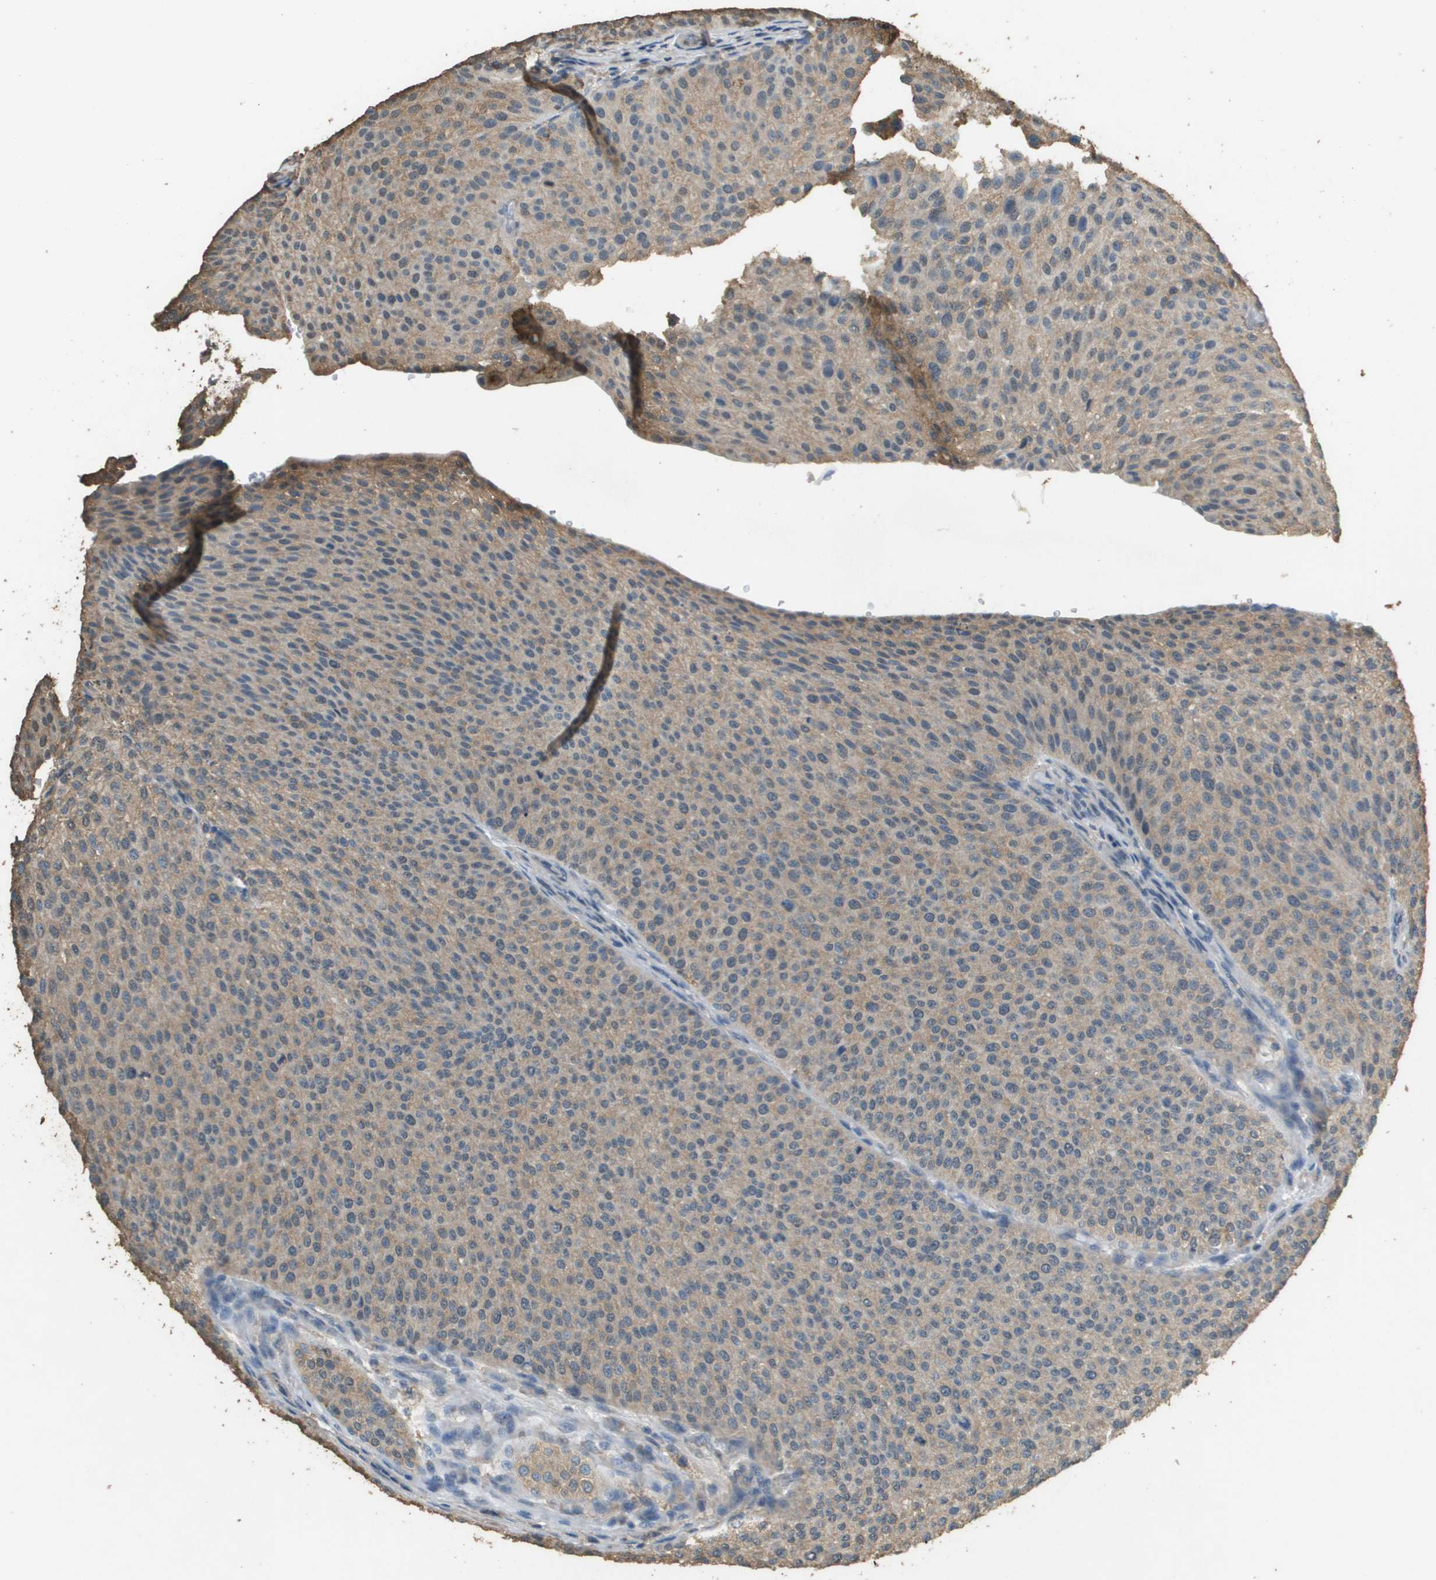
{"staining": {"intensity": "weak", "quantity": ">75%", "location": "cytoplasmic/membranous"}, "tissue": "urothelial cancer", "cell_type": "Tumor cells", "image_type": "cancer", "snomed": [{"axis": "morphology", "description": "Urothelial carcinoma, Low grade"}, {"axis": "topography", "description": "Smooth muscle"}, {"axis": "topography", "description": "Urinary bladder"}], "caption": "An immunohistochemistry (IHC) photomicrograph of neoplastic tissue is shown. Protein staining in brown shows weak cytoplasmic/membranous positivity in low-grade urothelial carcinoma within tumor cells. (DAB IHC with brightfield microscopy, high magnification).", "gene": "MS4A7", "patient": {"sex": "male", "age": 60}}